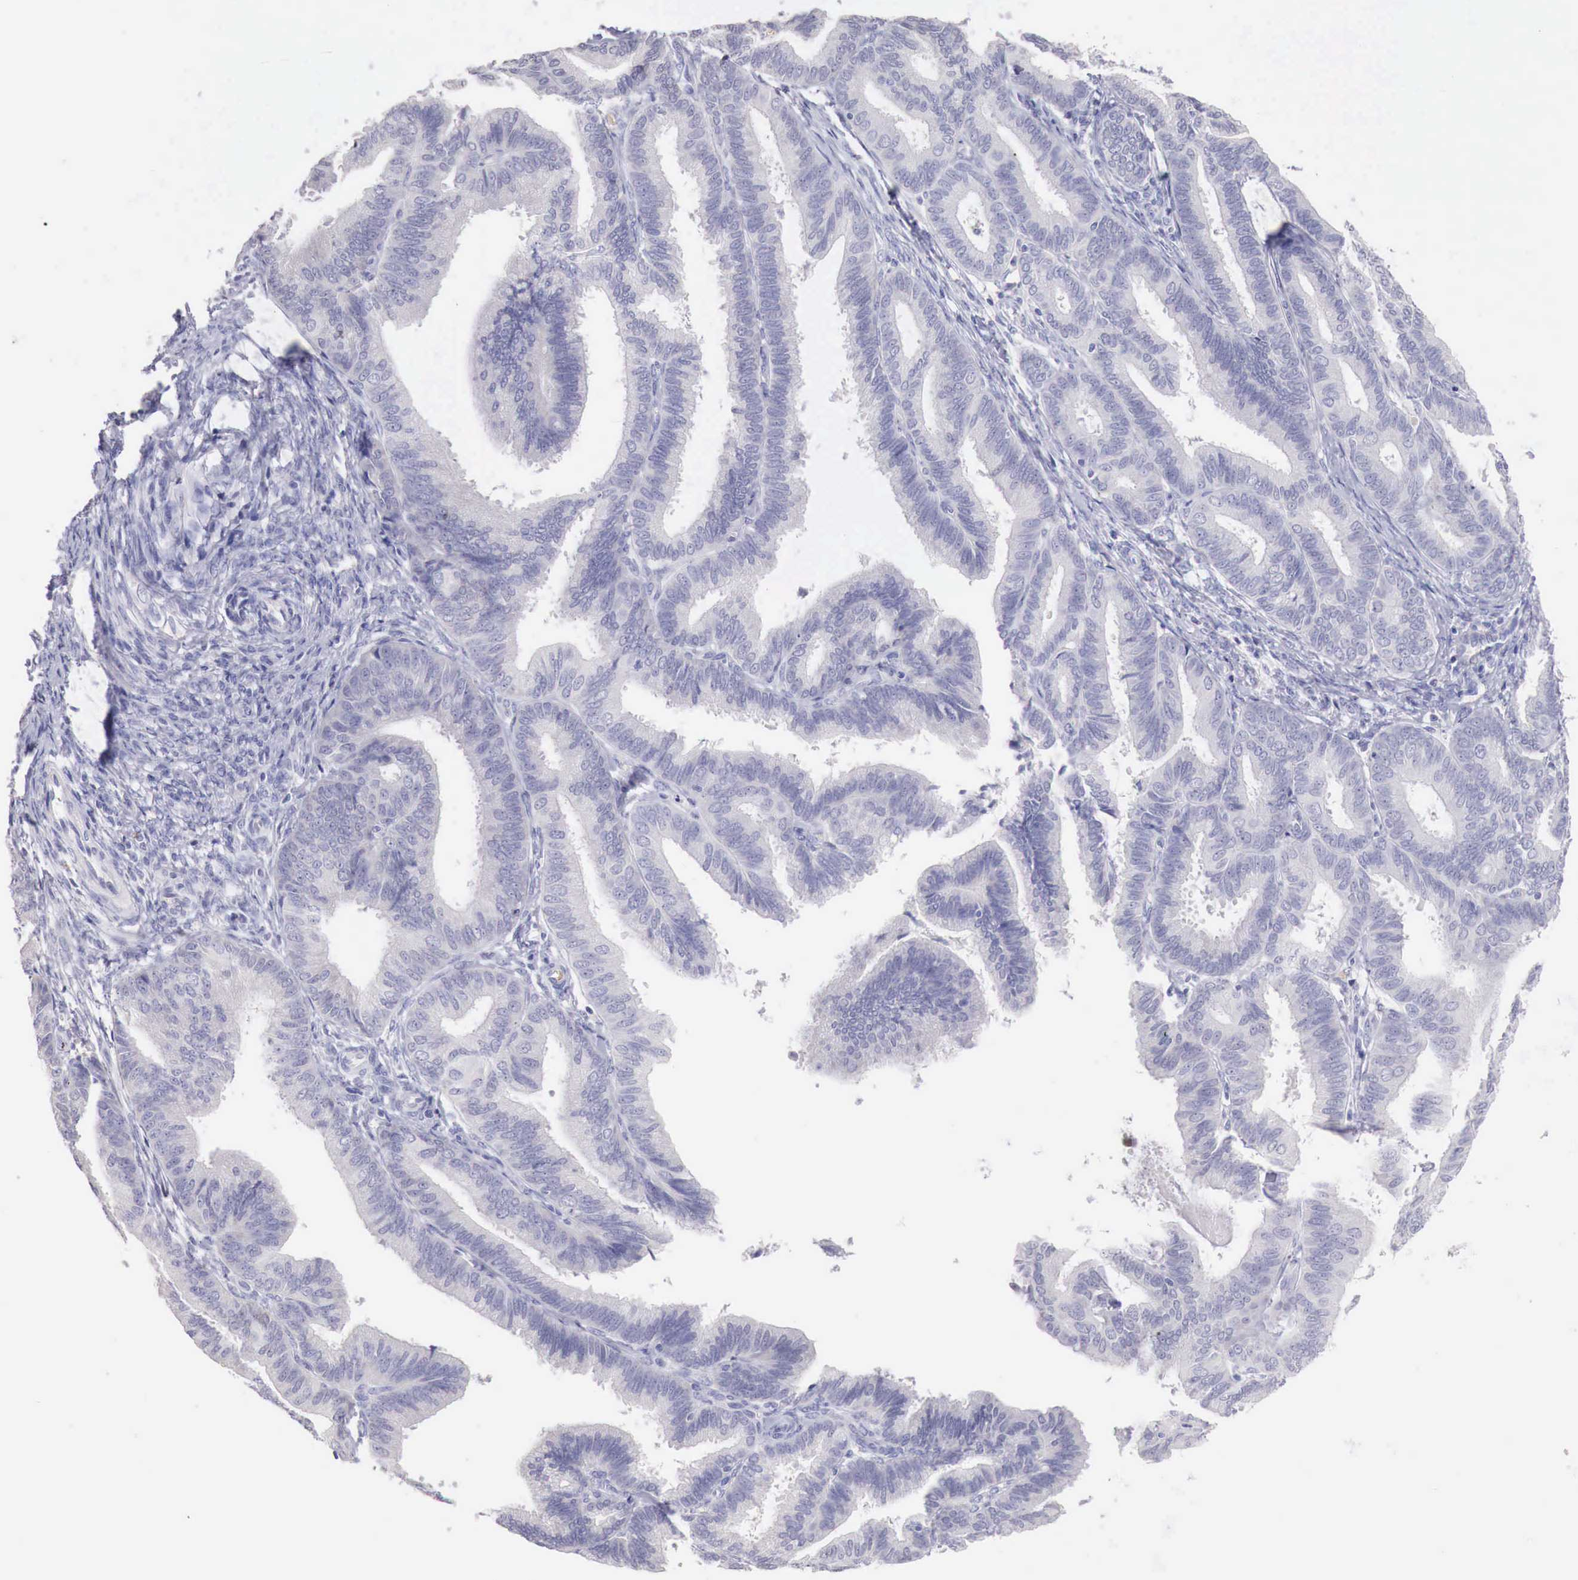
{"staining": {"intensity": "negative", "quantity": "none", "location": "none"}, "tissue": "endometrial cancer", "cell_type": "Tumor cells", "image_type": "cancer", "snomed": [{"axis": "morphology", "description": "Adenocarcinoma, NOS"}, {"axis": "topography", "description": "Endometrium"}], "caption": "Immunohistochemical staining of endometrial adenocarcinoma displays no significant staining in tumor cells.", "gene": "ITIH6", "patient": {"sex": "female", "age": 63}}